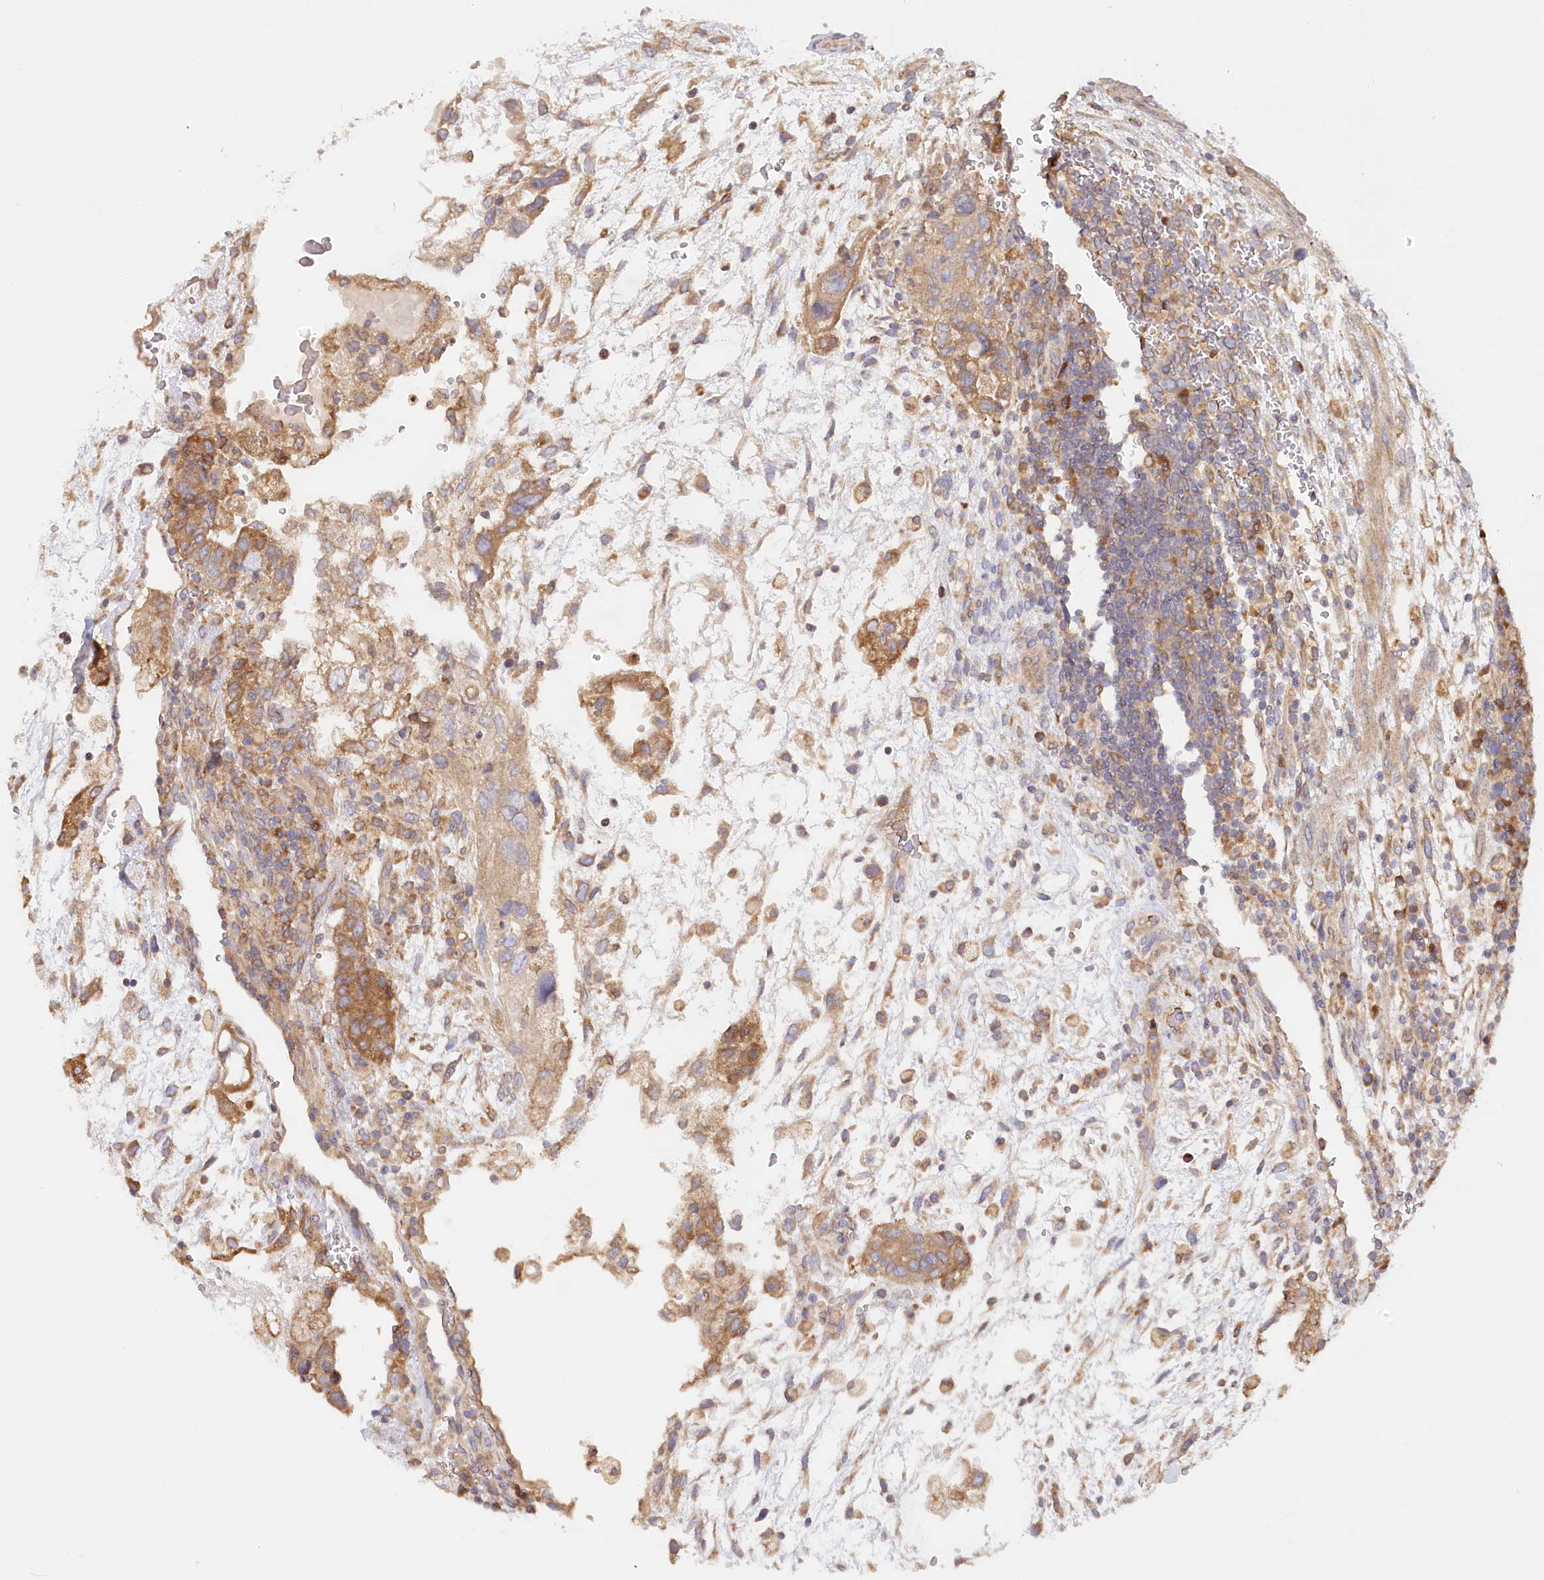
{"staining": {"intensity": "moderate", "quantity": ">75%", "location": "cytoplasmic/membranous"}, "tissue": "testis cancer", "cell_type": "Tumor cells", "image_type": "cancer", "snomed": [{"axis": "morphology", "description": "Carcinoma, Embryonal, NOS"}, {"axis": "topography", "description": "Testis"}], "caption": "This micrograph reveals IHC staining of testis embryonal carcinoma, with medium moderate cytoplasmic/membranous expression in about >75% of tumor cells.", "gene": "PAIP2", "patient": {"sex": "male", "age": 36}}